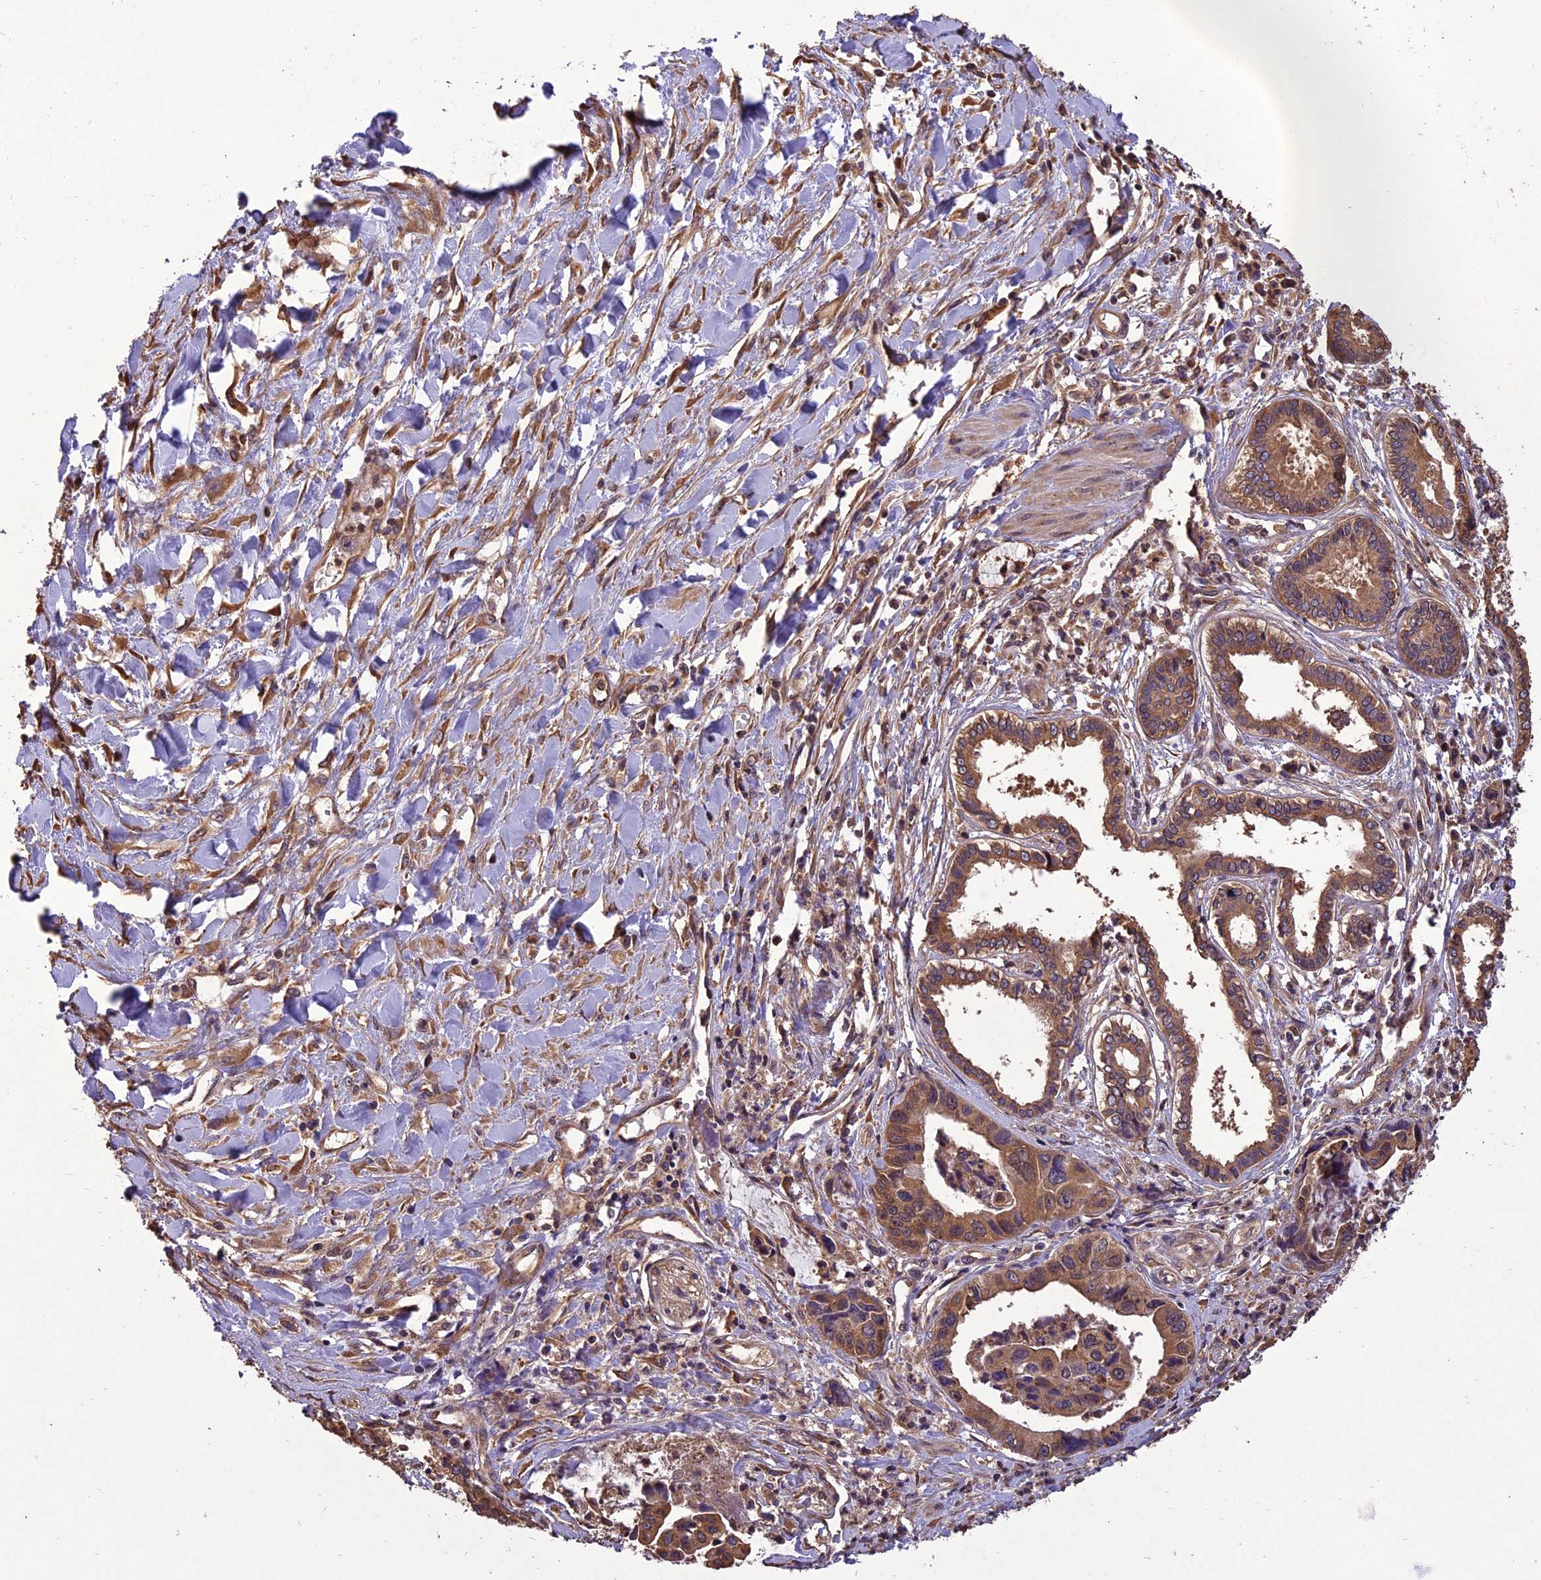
{"staining": {"intensity": "moderate", "quantity": ">75%", "location": "cytoplasmic/membranous"}, "tissue": "pancreatic cancer", "cell_type": "Tumor cells", "image_type": "cancer", "snomed": [{"axis": "morphology", "description": "Adenocarcinoma, NOS"}, {"axis": "topography", "description": "Pancreas"}], "caption": "A brown stain highlights moderate cytoplasmic/membranous positivity of a protein in adenocarcinoma (pancreatic) tumor cells. (Brightfield microscopy of DAB IHC at high magnification).", "gene": "CHMP2A", "patient": {"sex": "female", "age": 50}}